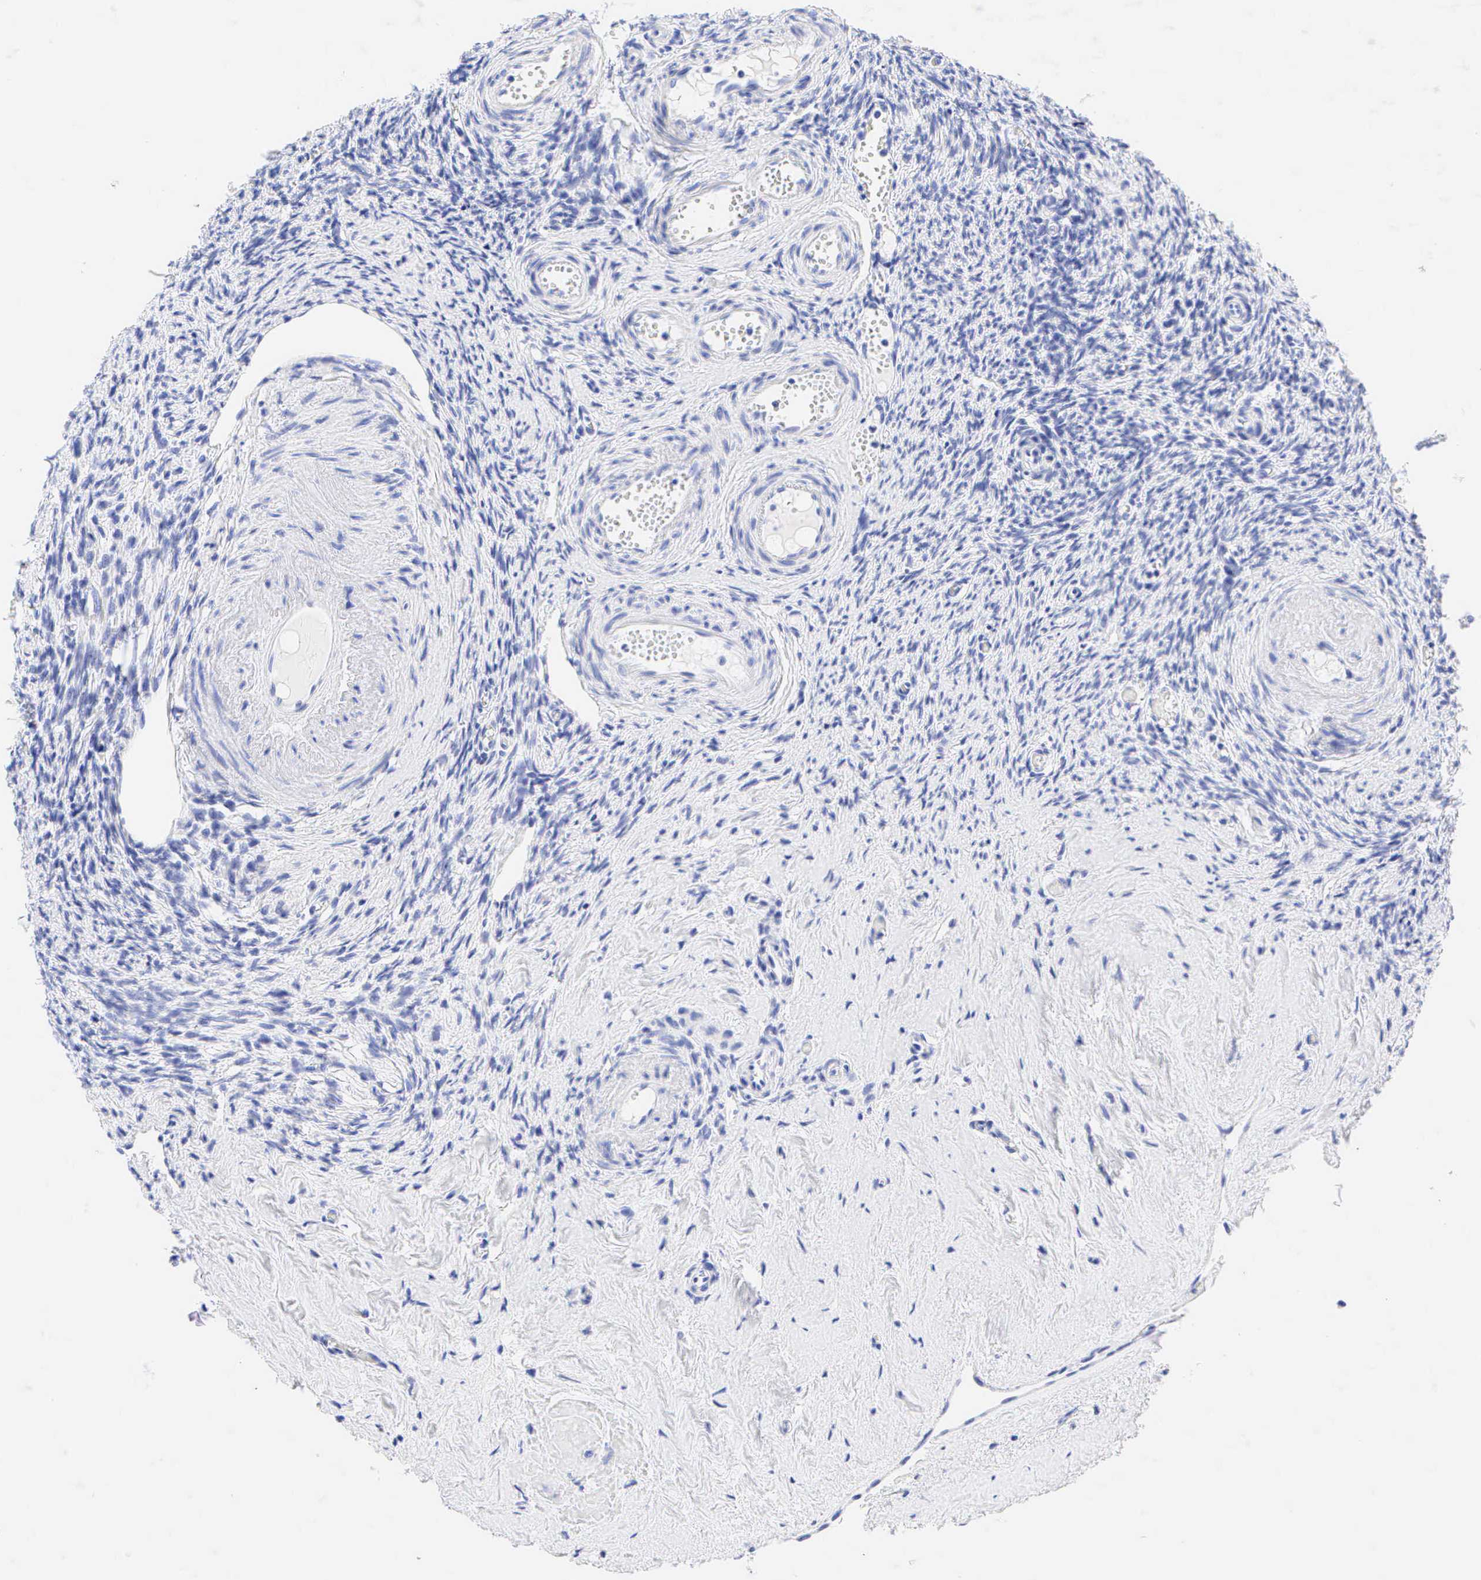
{"staining": {"intensity": "negative", "quantity": "none", "location": "none"}, "tissue": "ovary", "cell_type": "Ovarian stroma cells", "image_type": "normal", "snomed": [{"axis": "morphology", "description": "Normal tissue, NOS"}, {"axis": "topography", "description": "Ovary"}], "caption": "Ovarian stroma cells are negative for brown protein staining in benign ovary. The staining is performed using DAB (3,3'-diaminobenzidine) brown chromogen with nuclei counter-stained in using hematoxylin.", "gene": "KRT20", "patient": {"sex": "female", "age": 63}}